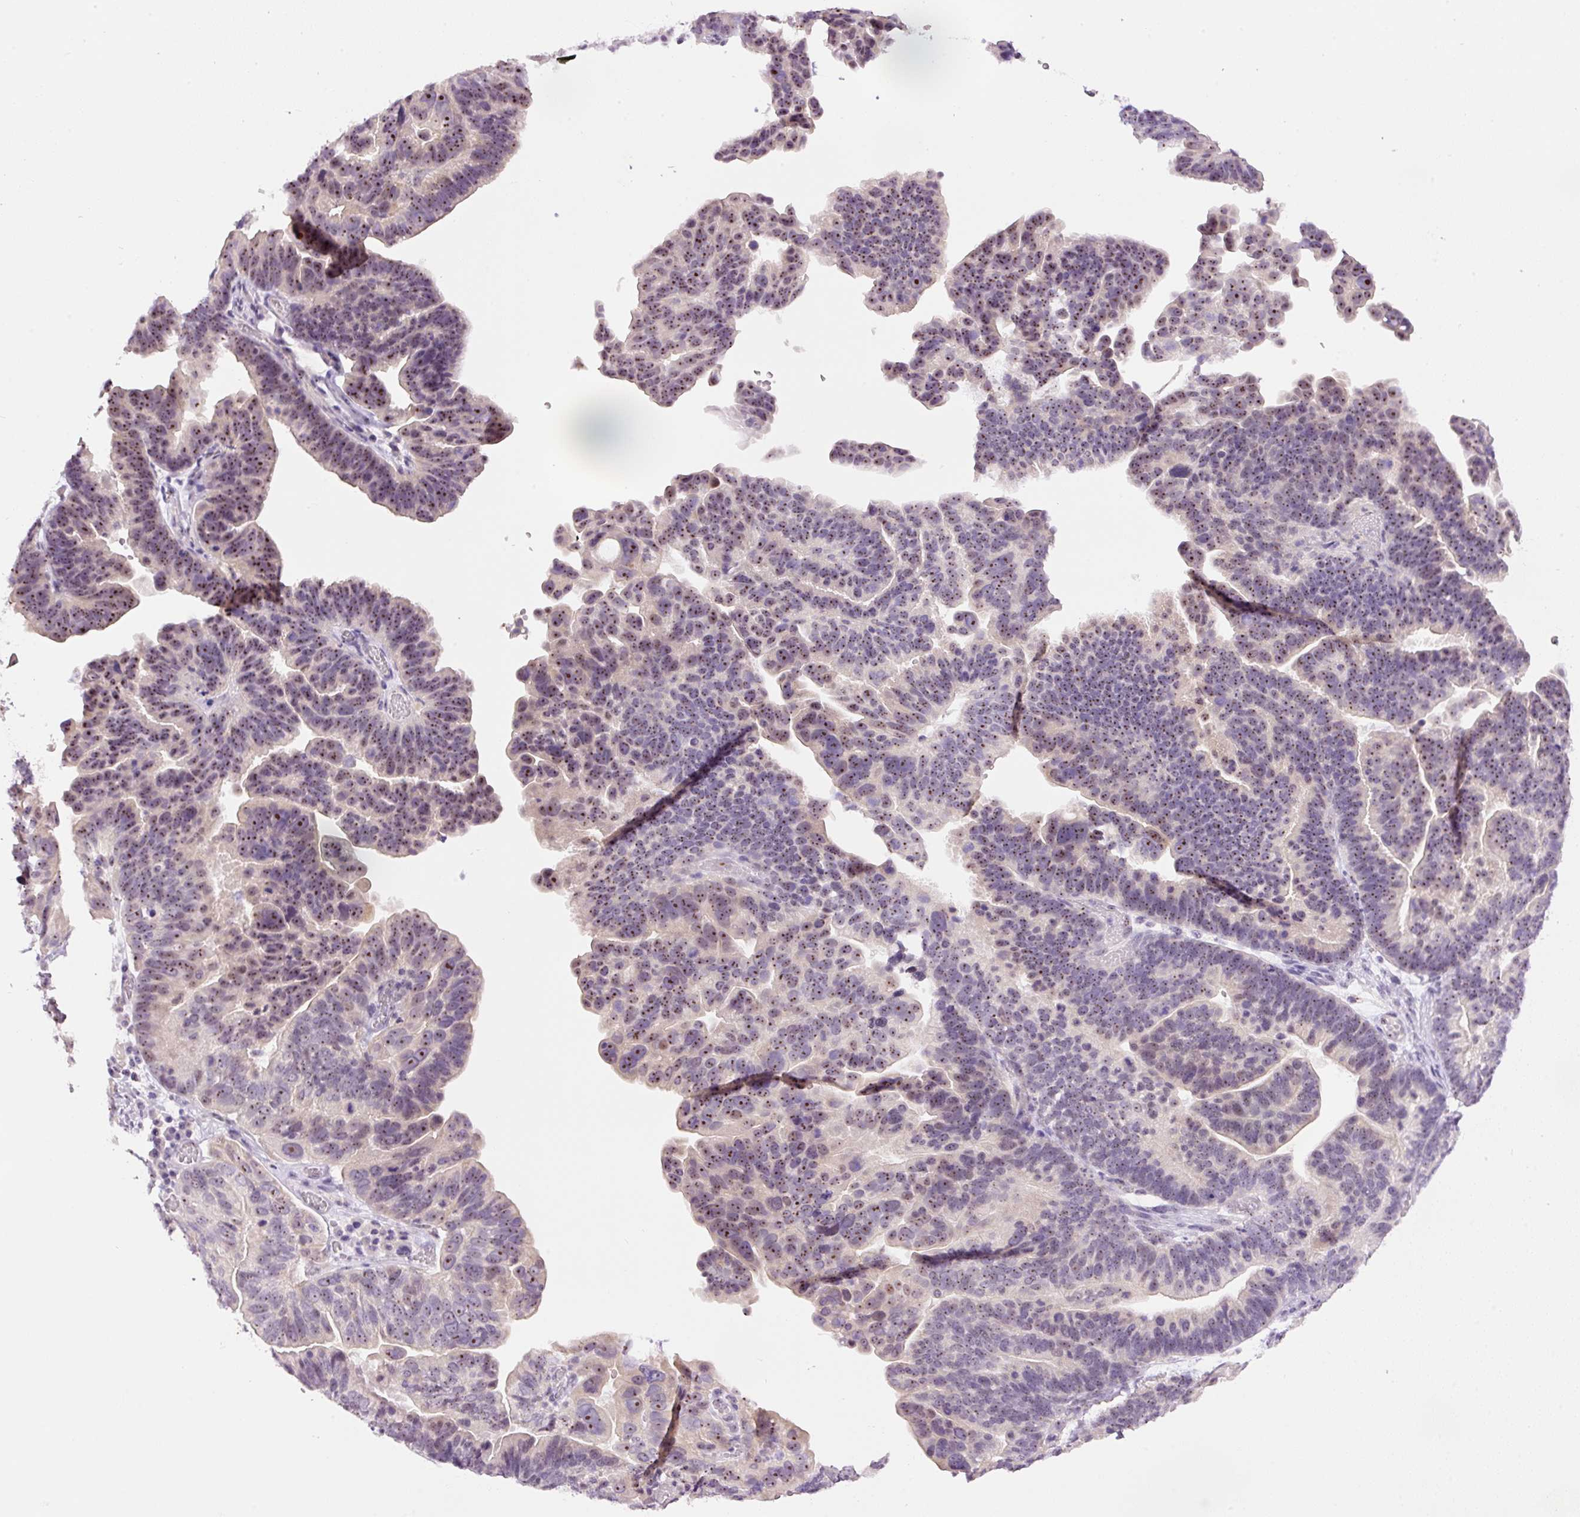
{"staining": {"intensity": "moderate", "quantity": ">75%", "location": "nuclear"}, "tissue": "ovarian cancer", "cell_type": "Tumor cells", "image_type": "cancer", "snomed": [{"axis": "morphology", "description": "Cystadenocarcinoma, serous, NOS"}, {"axis": "topography", "description": "Ovary"}], "caption": "Immunohistochemistry (IHC) (DAB) staining of serous cystadenocarcinoma (ovarian) shows moderate nuclear protein expression in about >75% of tumor cells.", "gene": "GCG", "patient": {"sex": "female", "age": 56}}